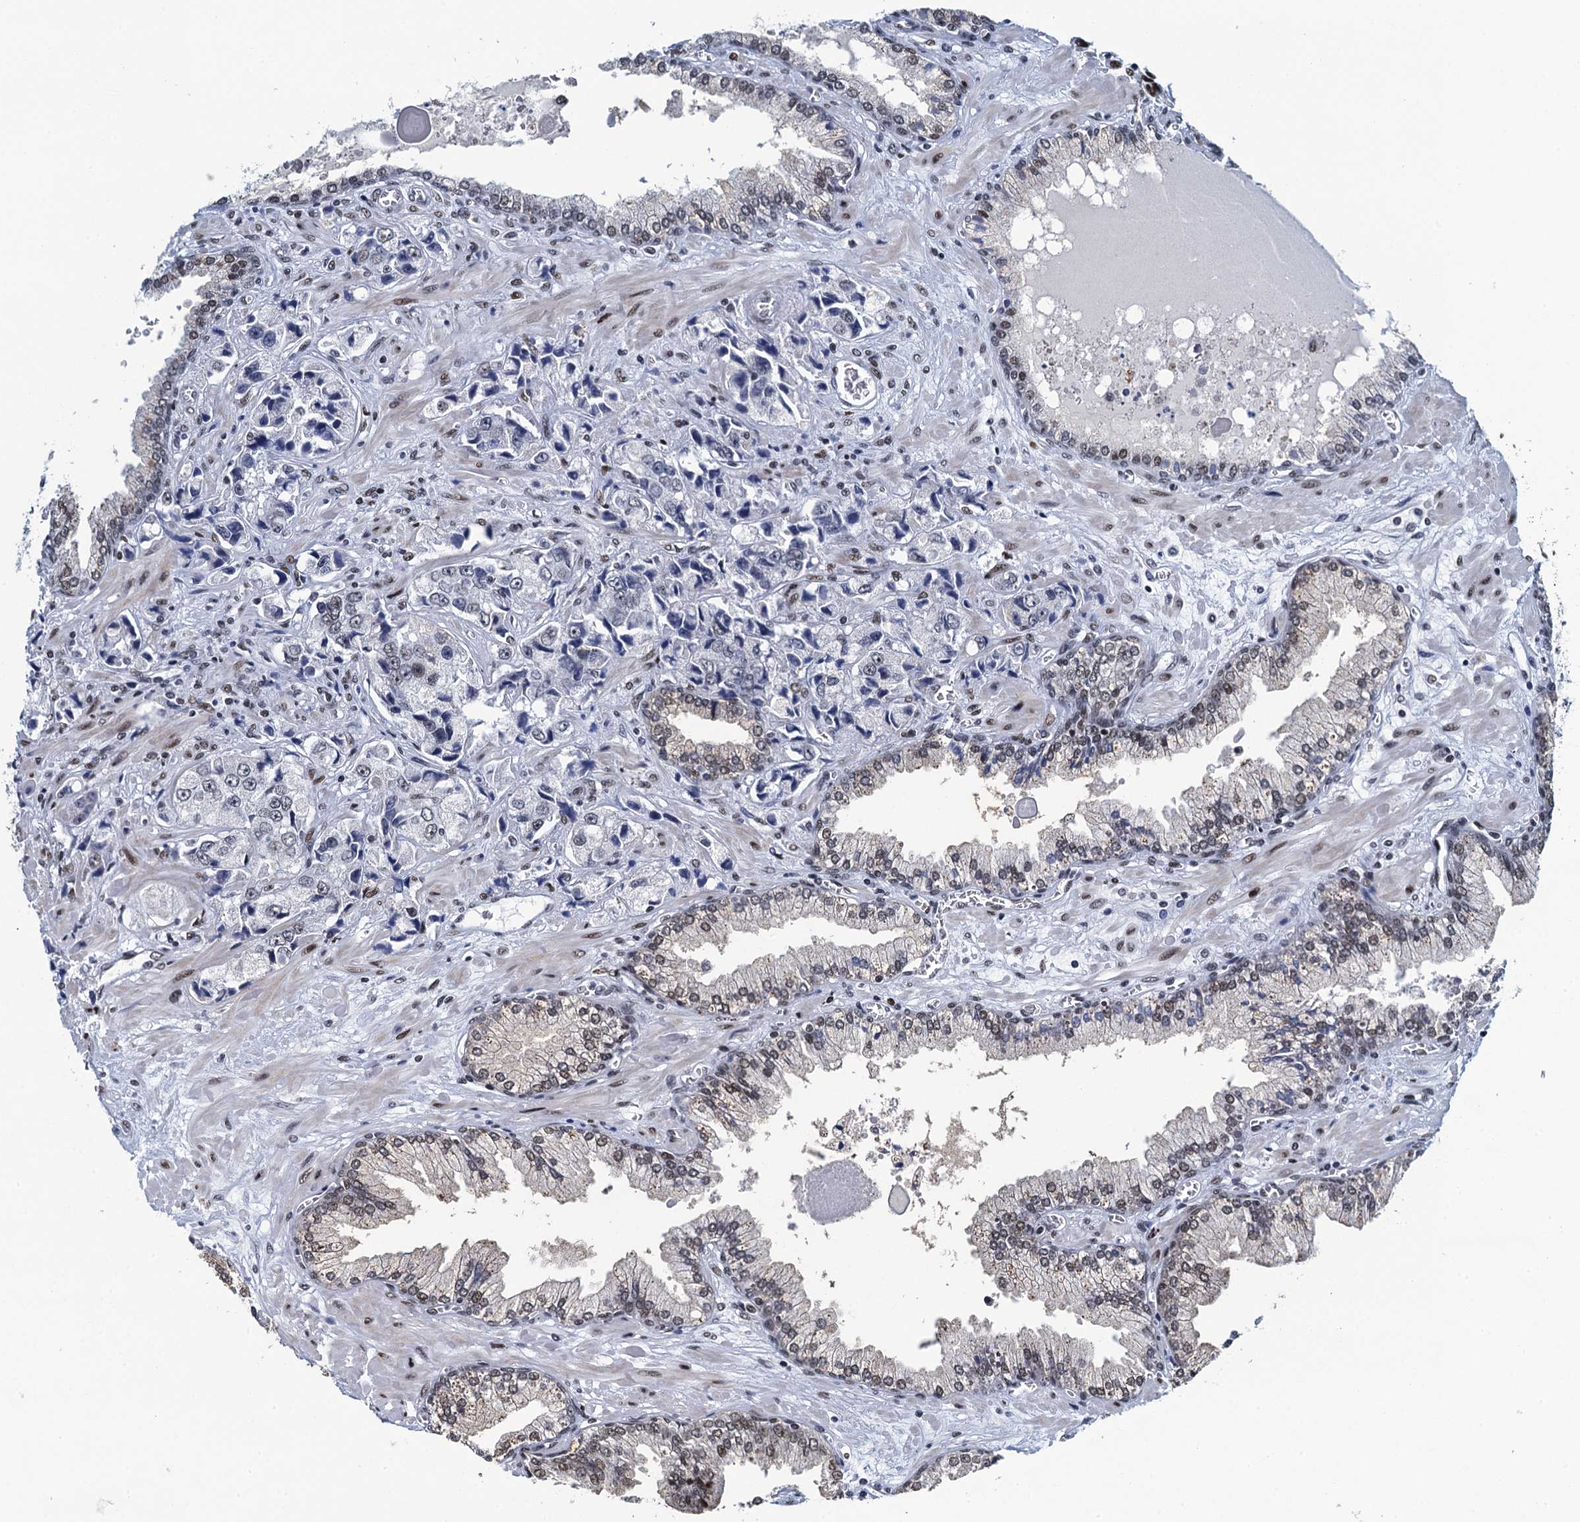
{"staining": {"intensity": "weak", "quantity": "<25%", "location": "nuclear"}, "tissue": "prostate cancer", "cell_type": "Tumor cells", "image_type": "cancer", "snomed": [{"axis": "morphology", "description": "Adenocarcinoma, High grade"}, {"axis": "topography", "description": "Prostate"}], "caption": "Immunohistochemical staining of prostate cancer shows no significant expression in tumor cells. The staining was performed using DAB (3,3'-diaminobenzidine) to visualize the protein expression in brown, while the nuclei were stained in blue with hematoxylin (Magnification: 20x).", "gene": "HNRNPUL2", "patient": {"sex": "male", "age": 74}}